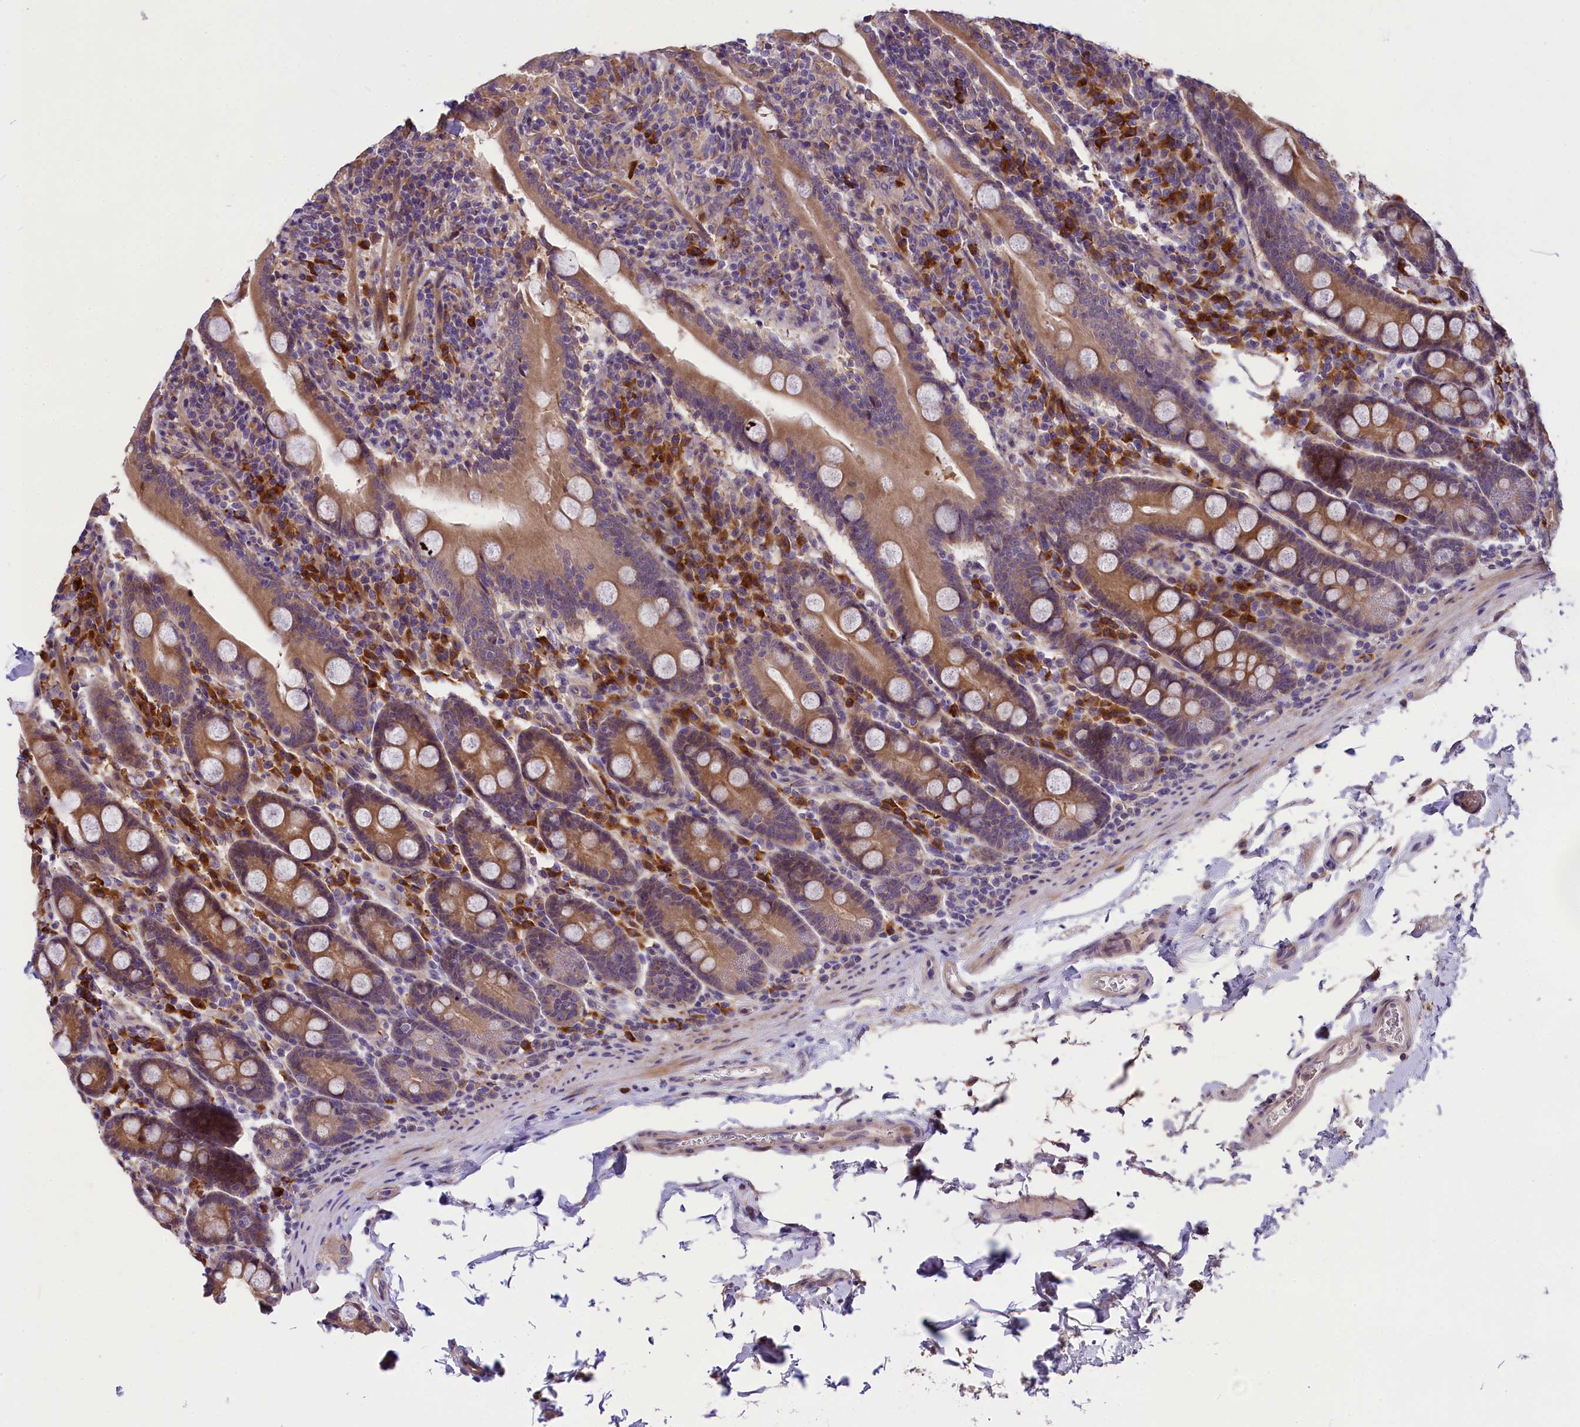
{"staining": {"intensity": "moderate", "quantity": ">75%", "location": "cytoplasmic/membranous"}, "tissue": "duodenum", "cell_type": "Glandular cells", "image_type": "normal", "snomed": [{"axis": "morphology", "description": "Normal tissue, NOS"}, {"axis": "topography", "description": "Duodenum"}], "caption": "A brown stain shows moderate cytoplasmic/membranous positivity of a protein in glandular cells of normal duodenum. The protein of interest is stained brown, and the nuclei are stained in blue (DAB (3,3'-diaminobenzidine) IHC with brightfield microscopy, high magnification).", "gene": "ABCC10", "patient": {"sex": "male", "age": 35}}